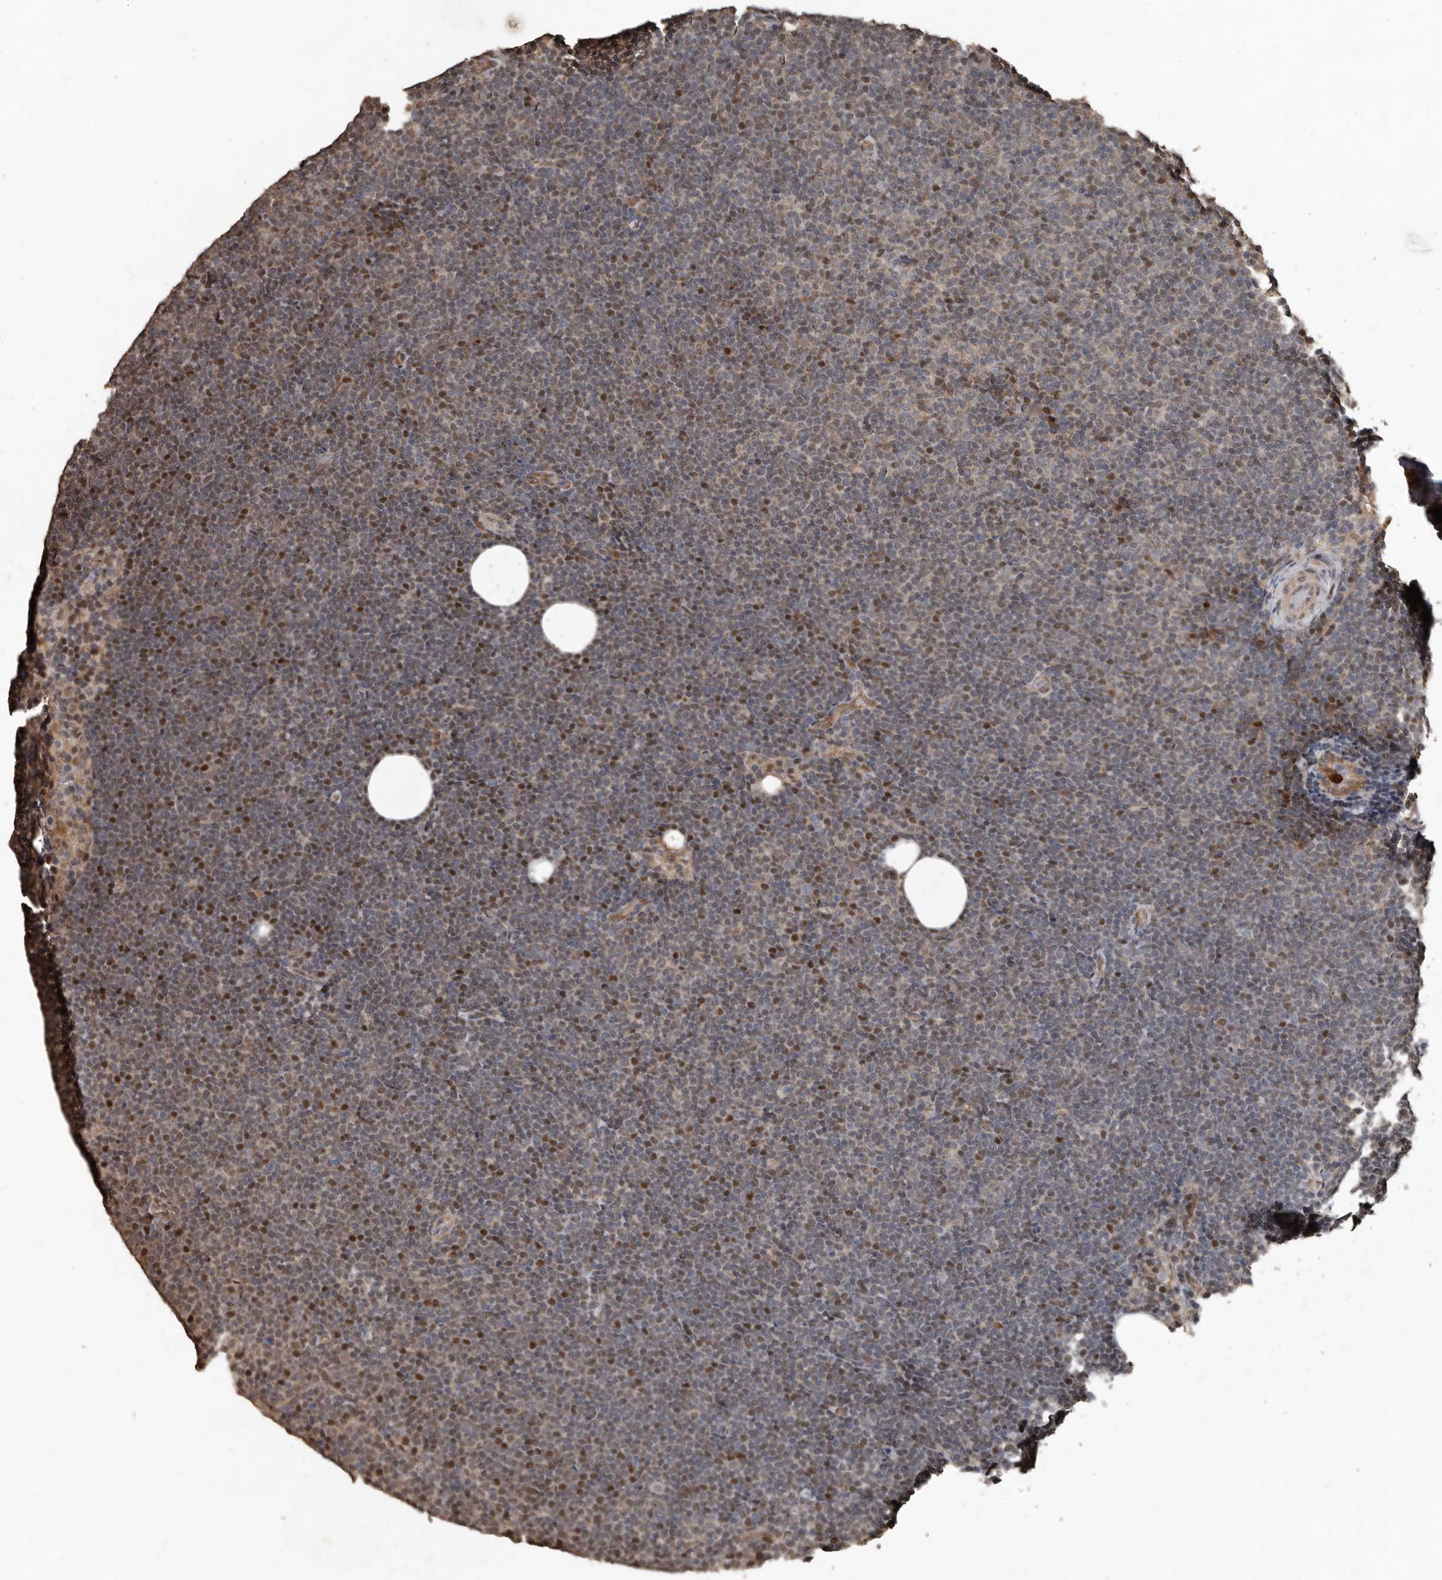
{"staining": {"intensity": "weak", "quantity": "25%-75%", "location": "cytoplasmic/membranous,nuclear"}, "tissue": "lymphoma", "cell_type": "Tumor cells", "image_type": "cancer", "snomed": [{"axis": "morphology", "description": "Malignant lymphoma, non-Hodgkin's type, Low grade"}, {"axis": "topography", "description": "Lymph node"}], "caption": "A brown stain shows weak cytoplasmic/membranous and nuclear staining of a protein in human lymphoma tumor cells.", "gene": "FSBP", "patient": {"sex": "female", "age": 53}}